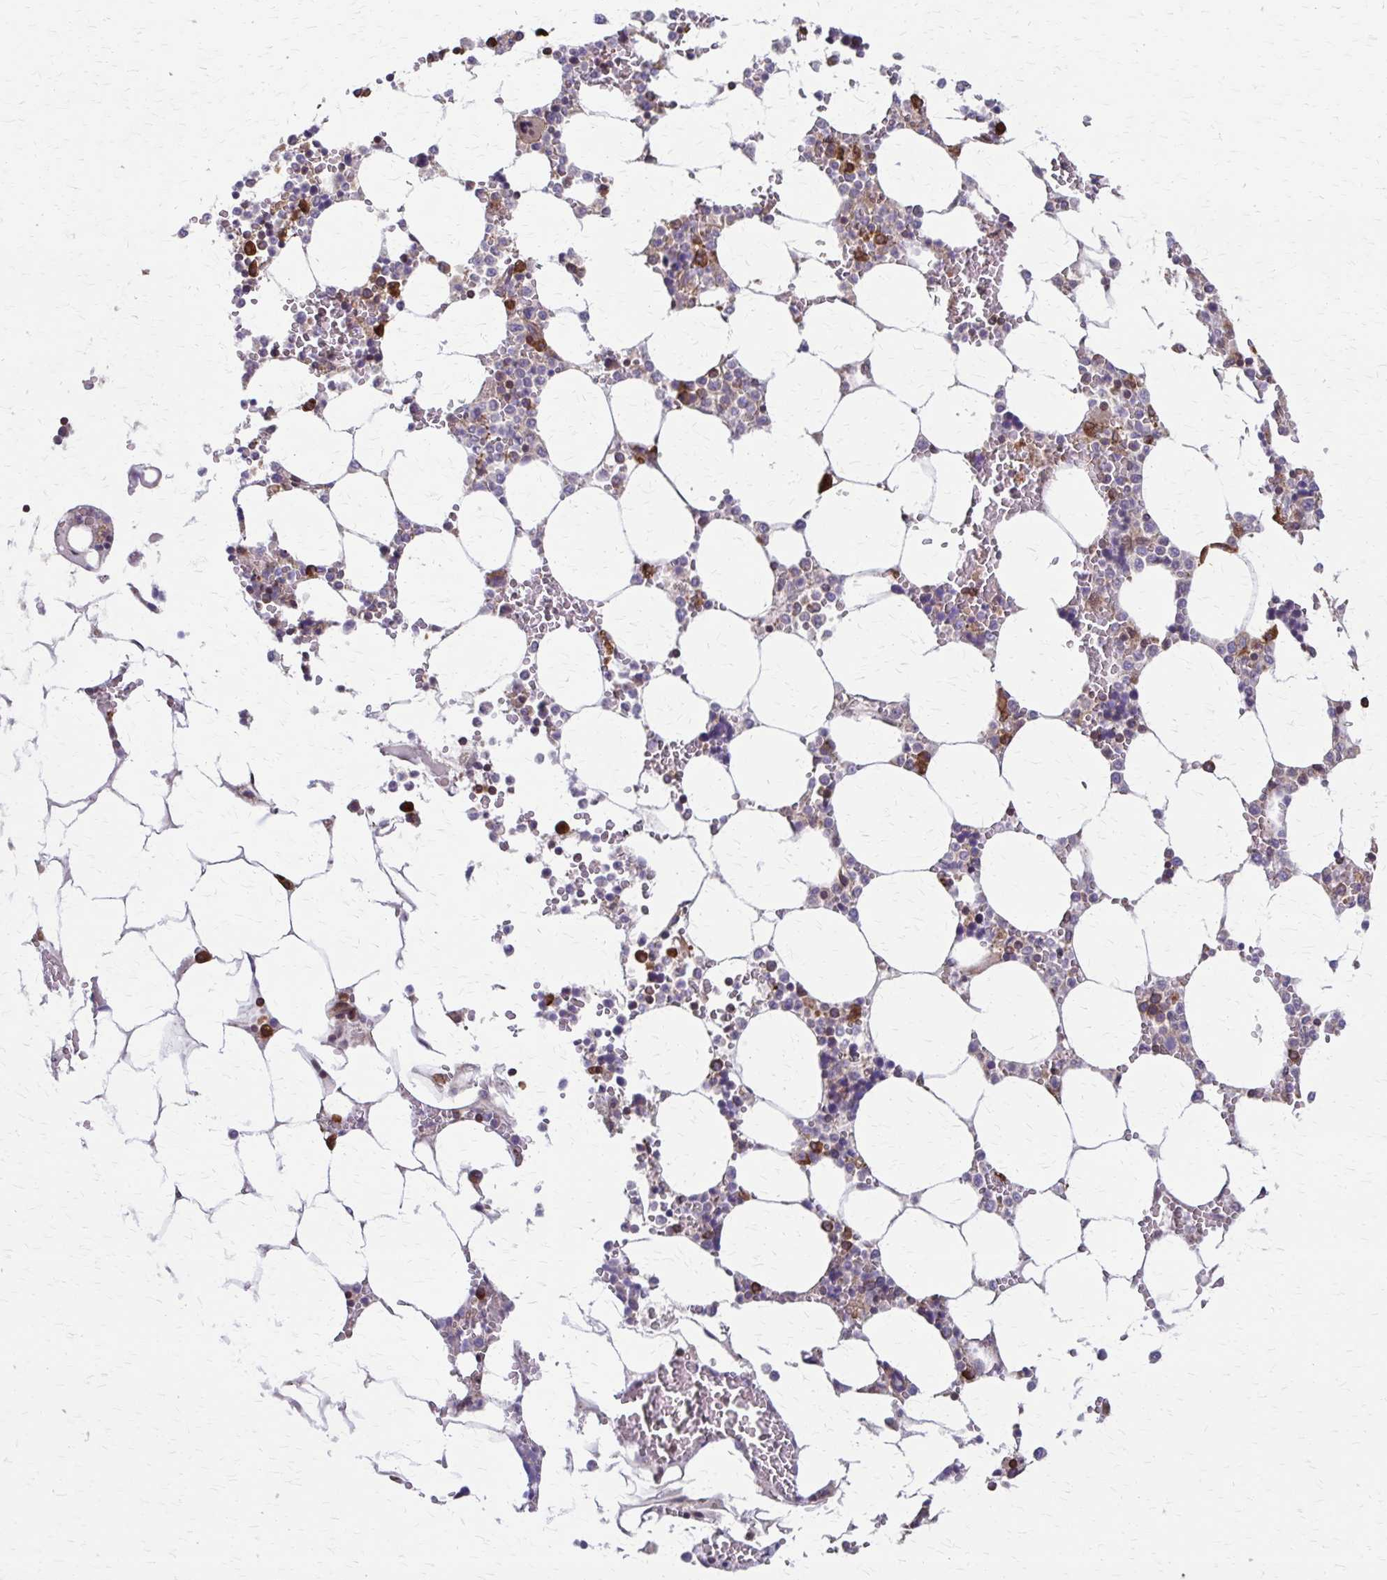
{"staining": {"intensity": "strong", "quantity": "<25%", "location": "cytoplasmic/membranous"}, "tissue": "bone marrow", "cell_type": "Hematopoietic cells", "image_type": "normal", "snomed": [{"axis": "morphology", "description": "Normal tissue, NOS"}, {"axis": "topography", "description": "Bone marrow"}], "caption": "Brown immunohistochemical staining in unremarkable bone marrow reveals strong cytoplasmic/membranous expression in approximately <25% of hematopoietic cells.", "gene": "EEF2", "patient": {"sex": "male", "age": 64}}